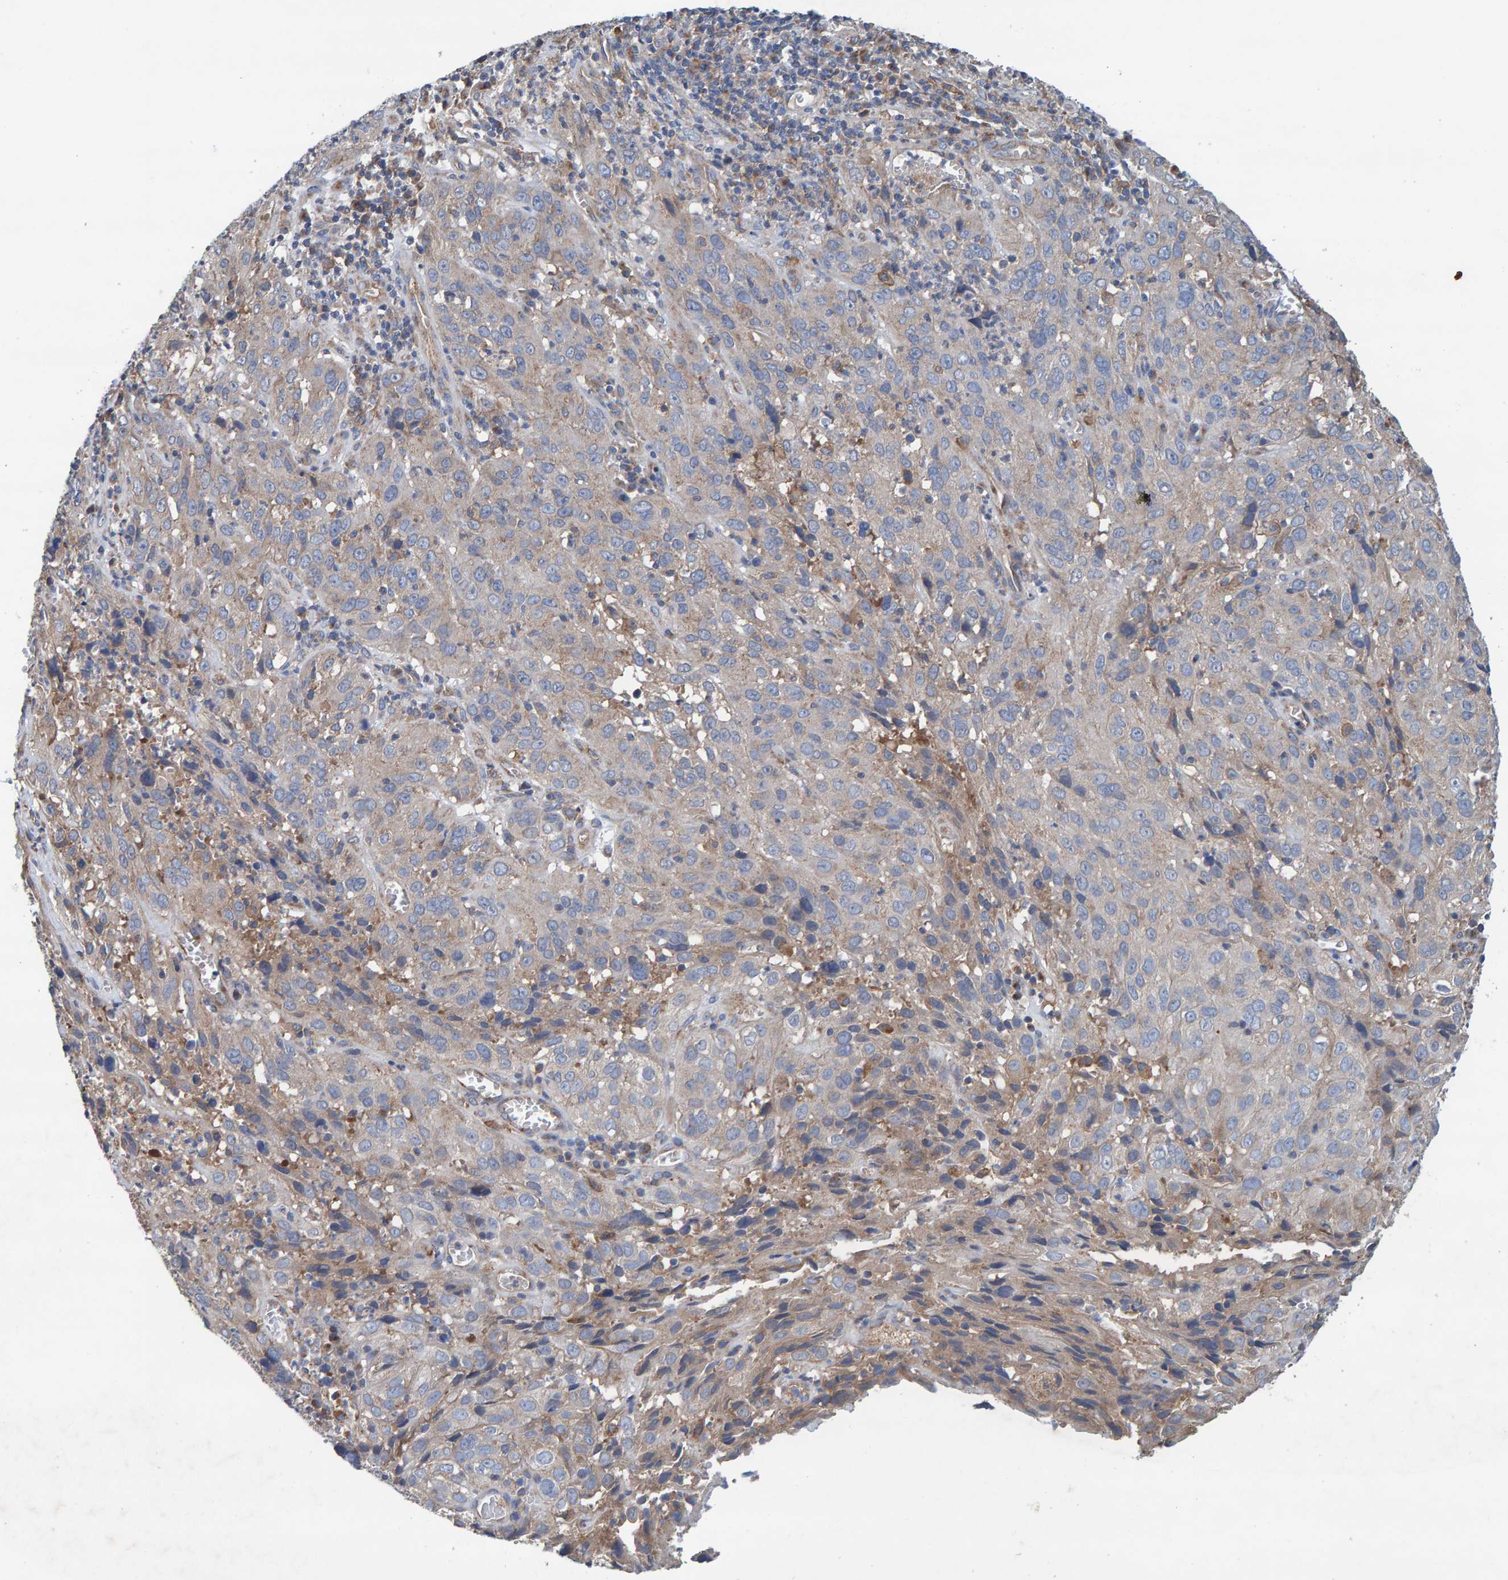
{"staining": {"intensity": "weak", "quantity": "<25%", "location": "cytoplasmic/membranous"}, "tissue": "cervical cancer", "cell_type": "Tumor cells", "image_type": "cancer", "snomed": [{"axis": "morphology", "description": "Squamous cell carcinoma, NOS"}, {"axis": "topography", "description": "Cervix"}], "caption": "A micrograph of cervical cancer stained for a protein displays no brown staining in tumor cells. Nuclei are stained in blue.", "gene": "MKLN1", "patient": {"sex": "female", "age": 32}}